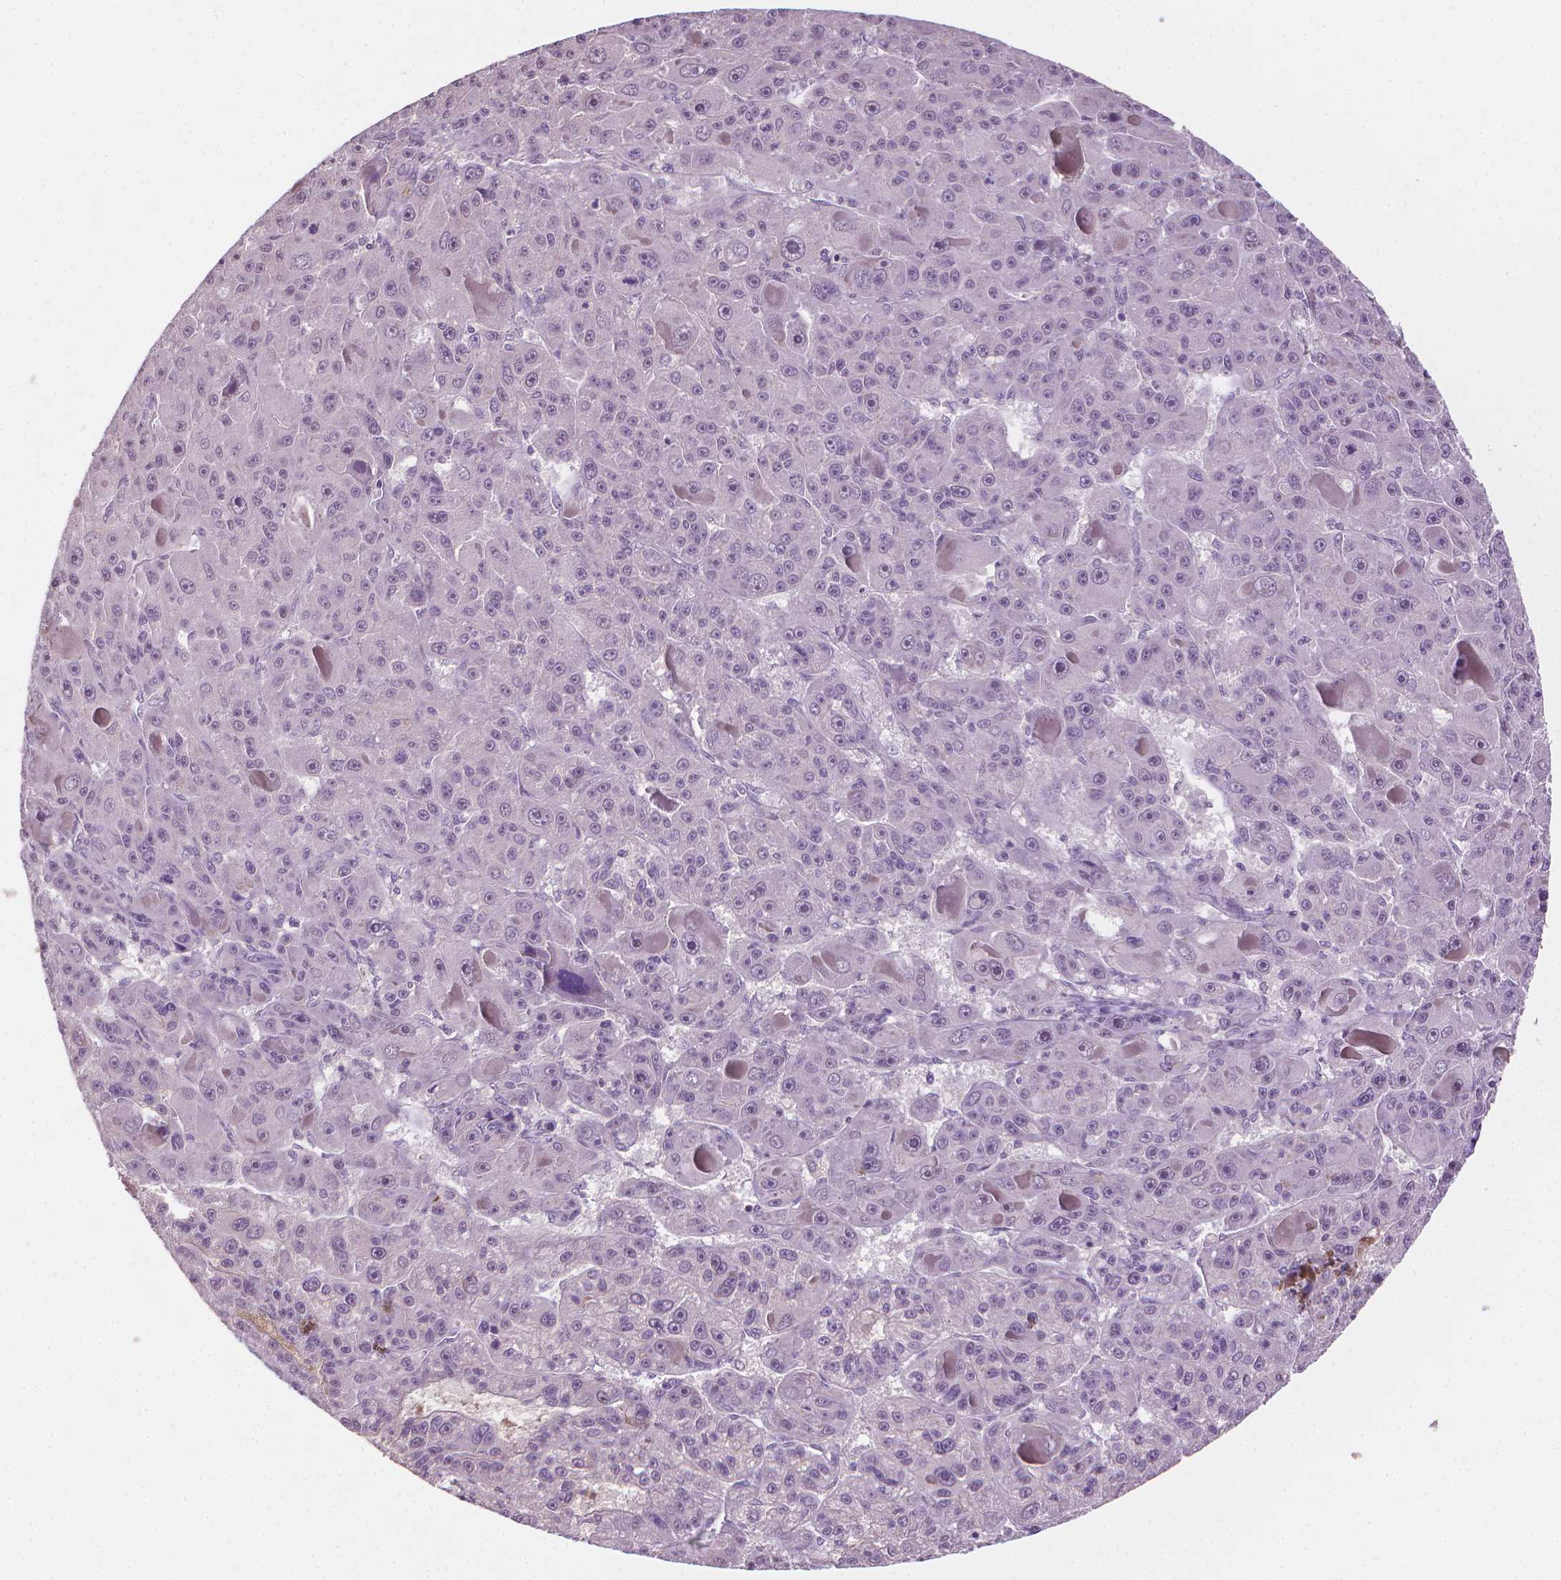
{"staining": {"intensity": "negative", "quantity": "none", "location": "none"}, "tissue": "liver cancer", "cell_type": "Tumor cells", "image_type": "cancer", "snomed": [{"axis": "morphology", "description": "Carcinoma, Hepatocellular, NOS"}, {"axis": "topography", "description": "Liver"}], "caption": "Liver hepatocellular carcinoma stained for a protein using immunohistochemistry demonstrates no positivity tumor cells.", "gene": "SAXO2", "patient": {"sex": "male", "age": 76}}